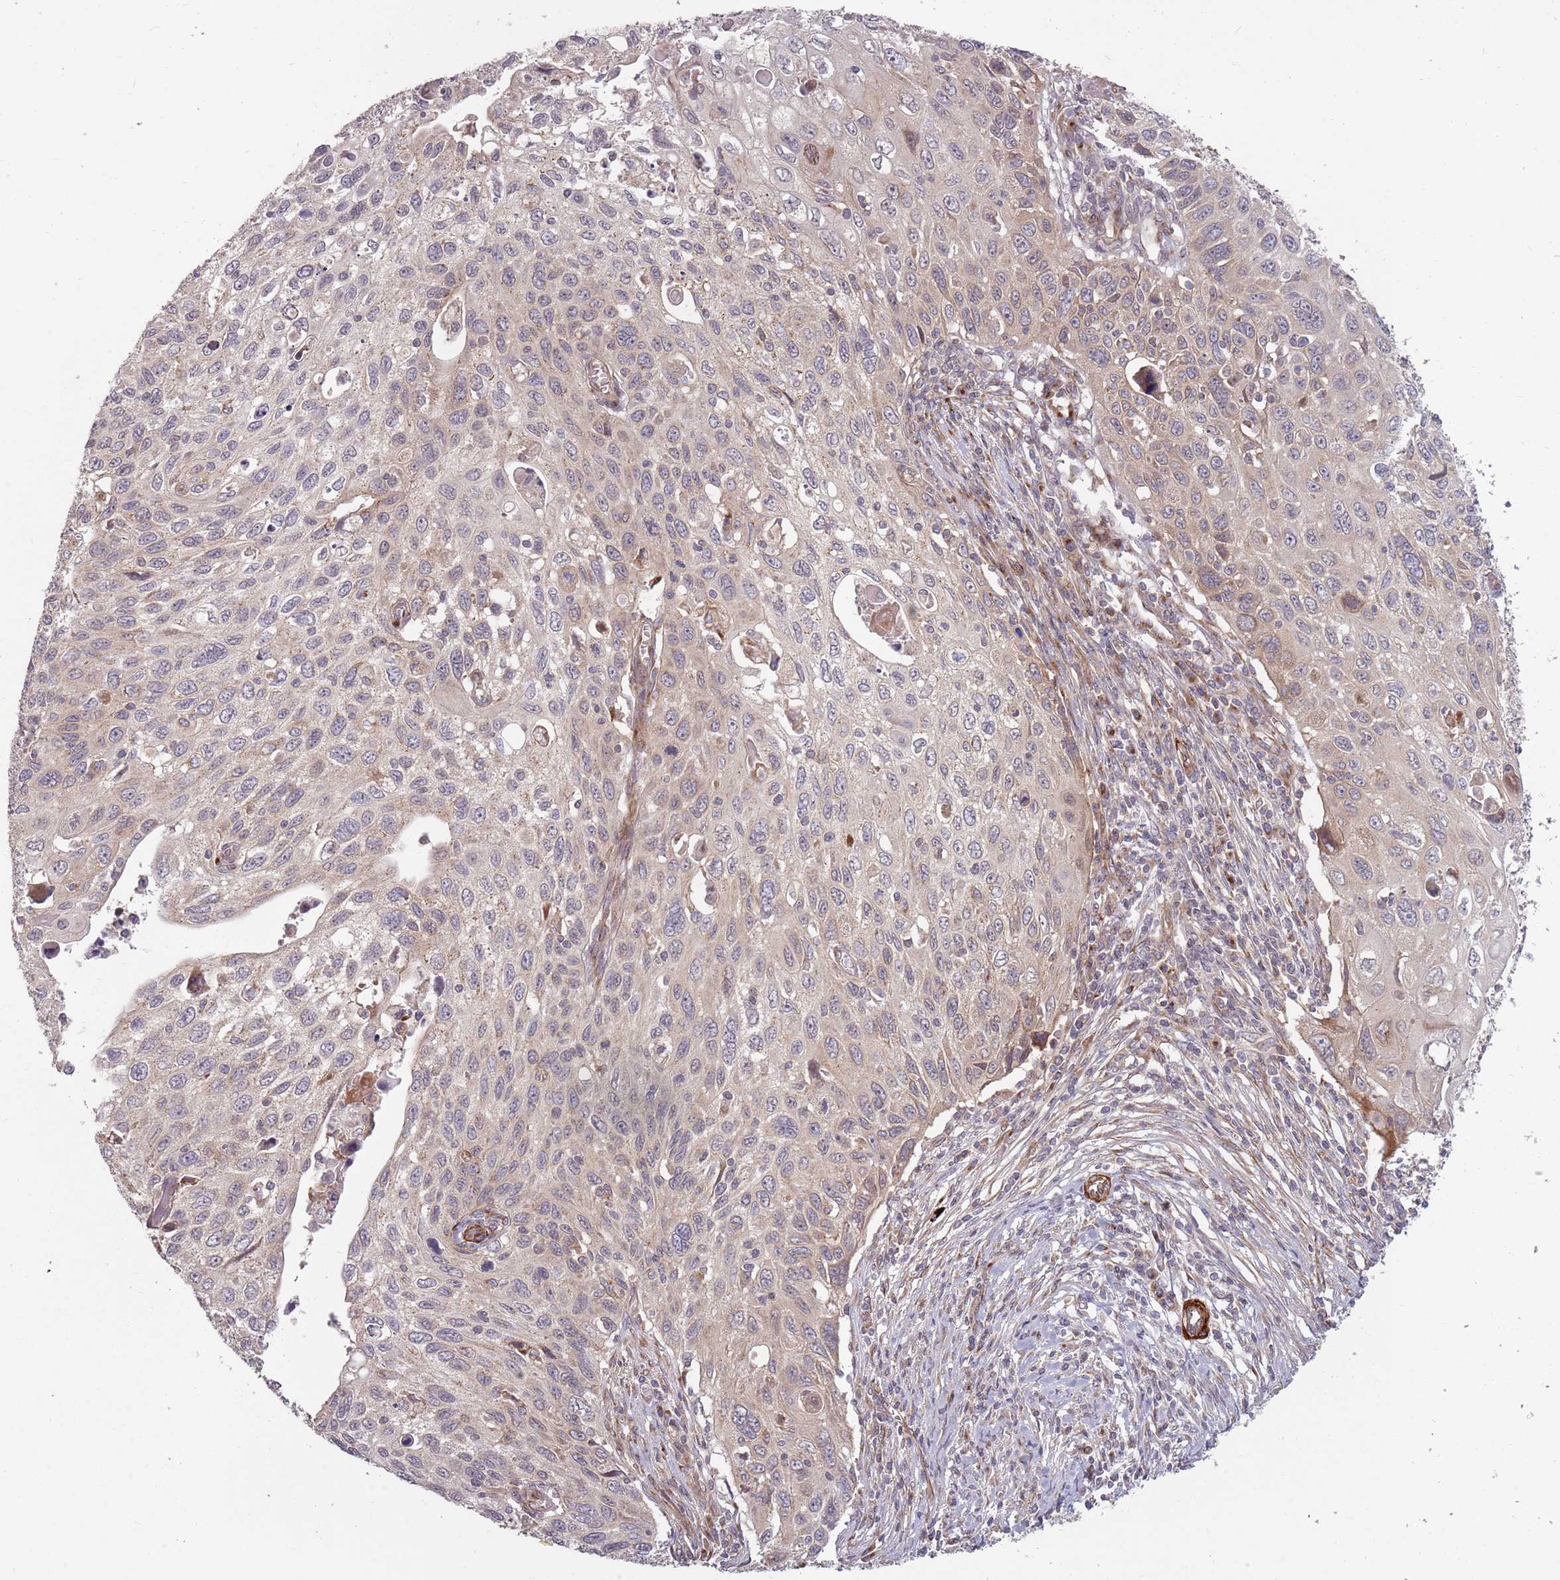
{"staining": {"intensity": "weak", "quantity": "<25%", "location": "cytoplasmic/membranous"}, "tissue": "cervical cancer", "cell_type": "Tumor cells", "image_type": "cancer", "snomed": [{"axis": "morphology", "description": "Squamous cell carcinoma, NOS"}, {"axis": "topography", "description": "Cervix"}], "caption": "Immunohistochemistry of squamous cell carcinoma (cervical) demonstrates no staining in tumor cells. Brightfield microscopy of IHC stained with DAB (3,3'-diaminobenzidine) (brown) and hematoxylin (blue), captured at high magnification.", "gene": "PLD6", "patient": {"sex": "female", "age": 70}}